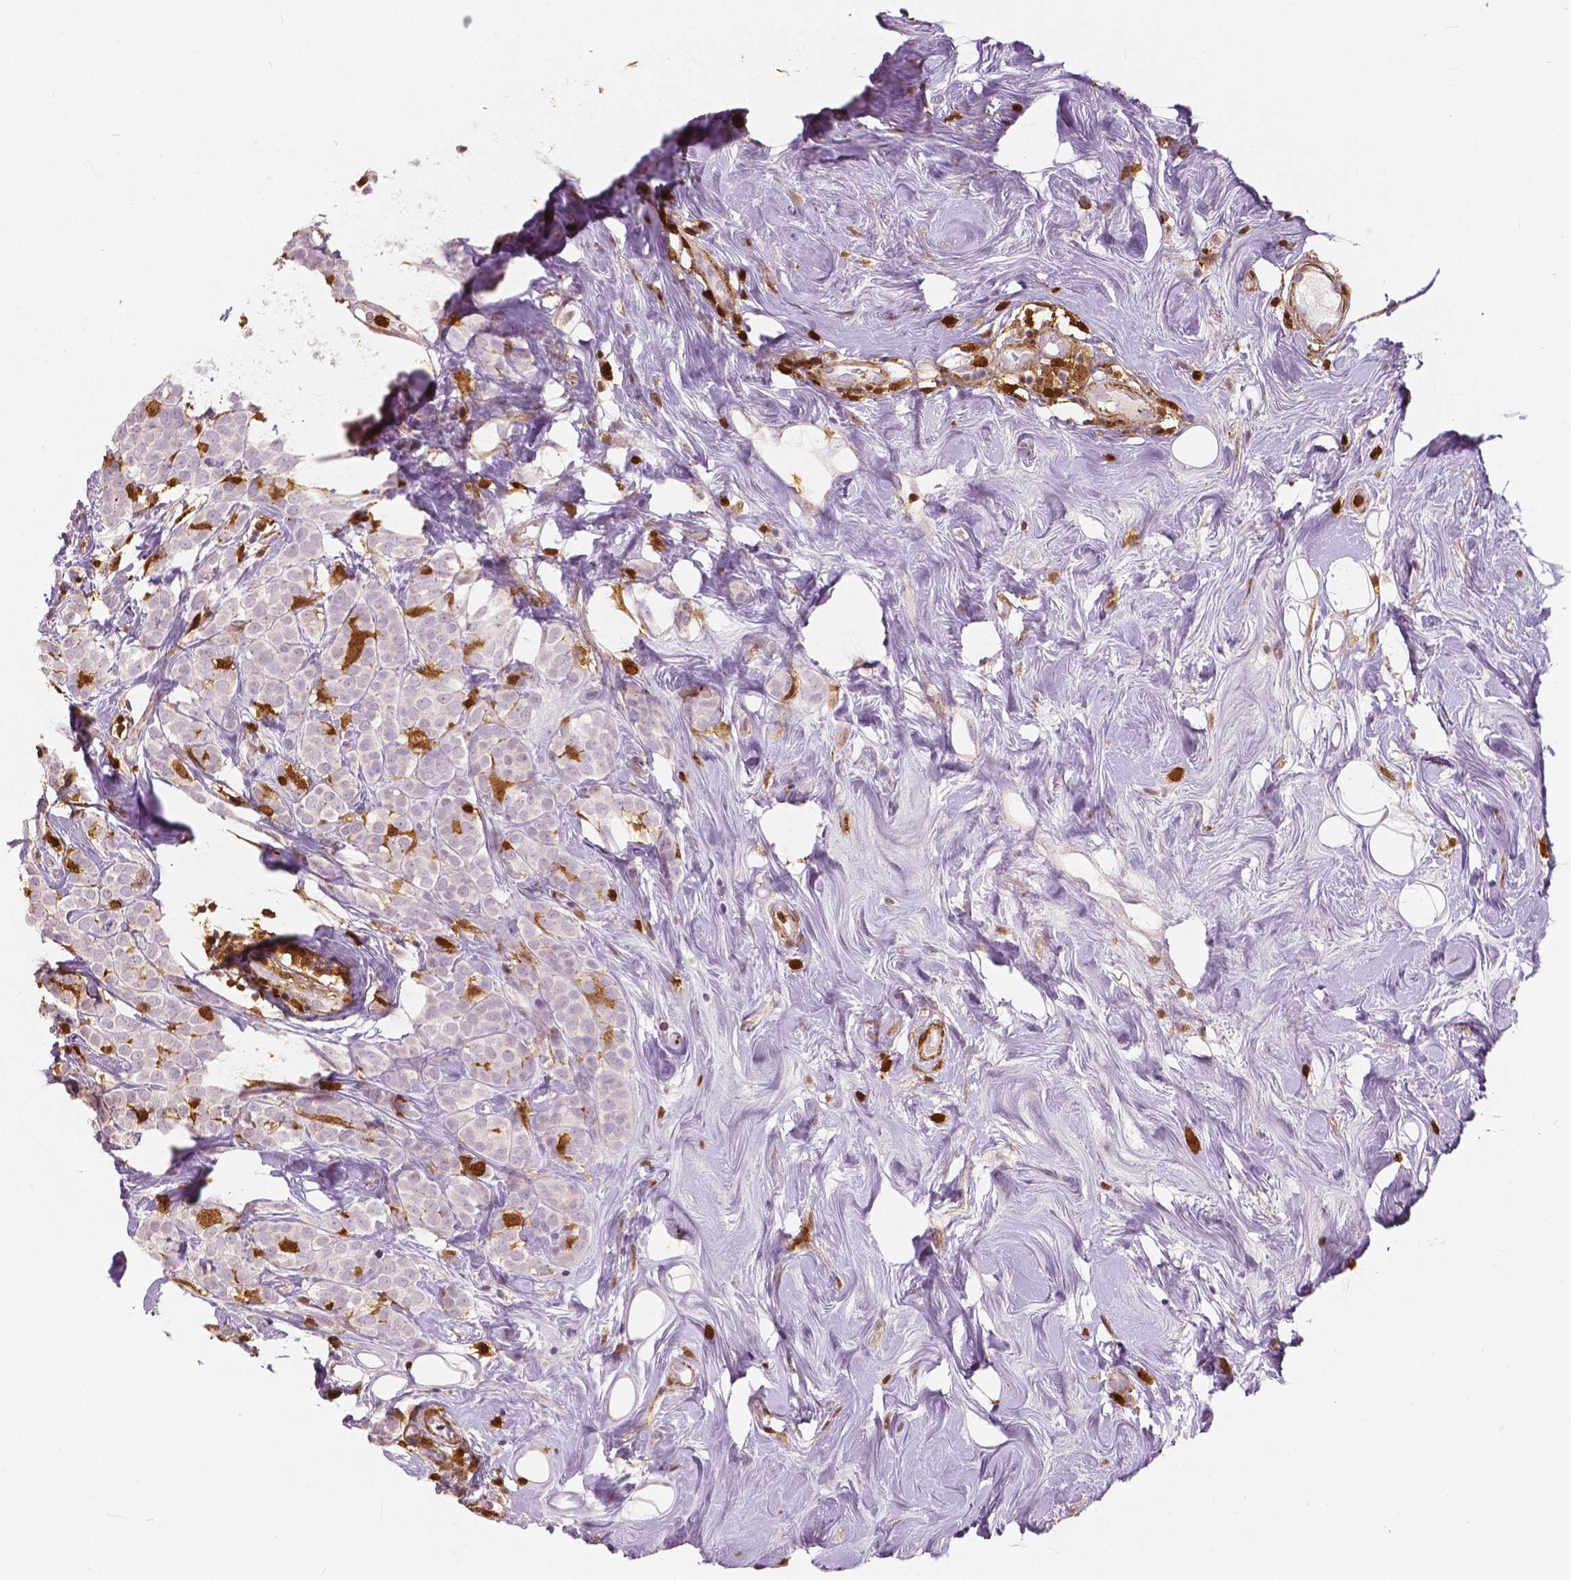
{"staining": {"intensity": "negative", "quantity": "none", "location": "none"}, "tissue": "breast cancer", "cell_type": "Tumor cells", "image_type": "cancer", "snomed": [{"axis": "morphology", "description": "Lobular carcinoma"}, {"axis": "topography", "description": "Breast"}], "caption": "There is no significant staining in tumor cells of breast cancer (lobular carcinoma).", "gene": "S100A4", "patient": {"sex": "female", "age": 49}}